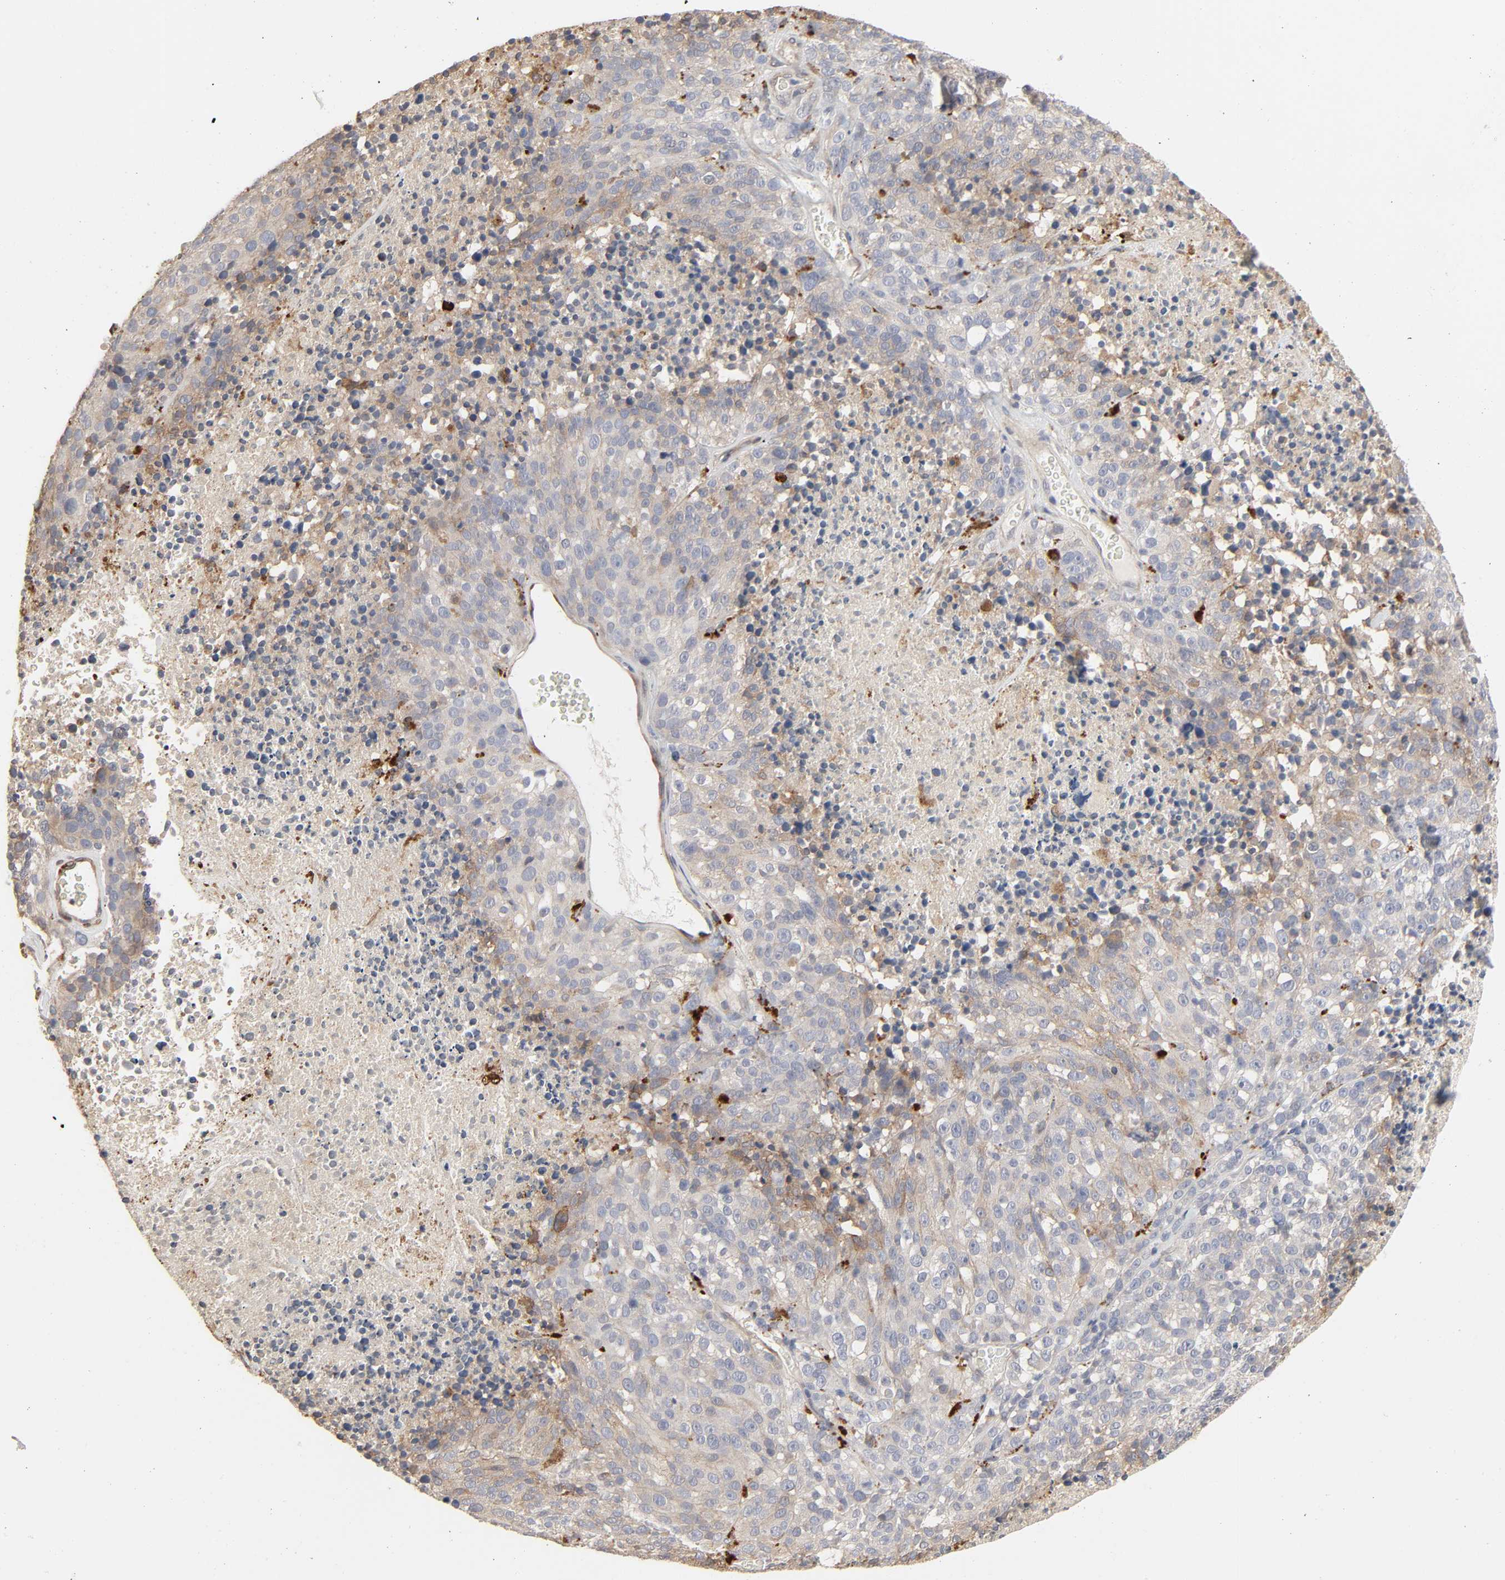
{"staining": {"intensity": "weak", "quantity": "25%-75%", "location": "cytoplasmic/membranous"}, "tissue": "melanoma", "cell_type": "Tumor cells", "image_type": "cancer", "snomed": [{"axis": "morphology", "description": "Malignant melanoma, Metastatic site"}, {"axis": "topography", "description": "Cerebral cortex"}], "caption": "IHC histopathology image of human malignant melanoma (metastatic site) stained for a protein (brown), which reveals low levels of weak cytoplasmic/membranous positivity in approximately 25%-75% of tumor cells.", "gene": "NDRG2", "patient": {"sex": "female", "age": 52}}